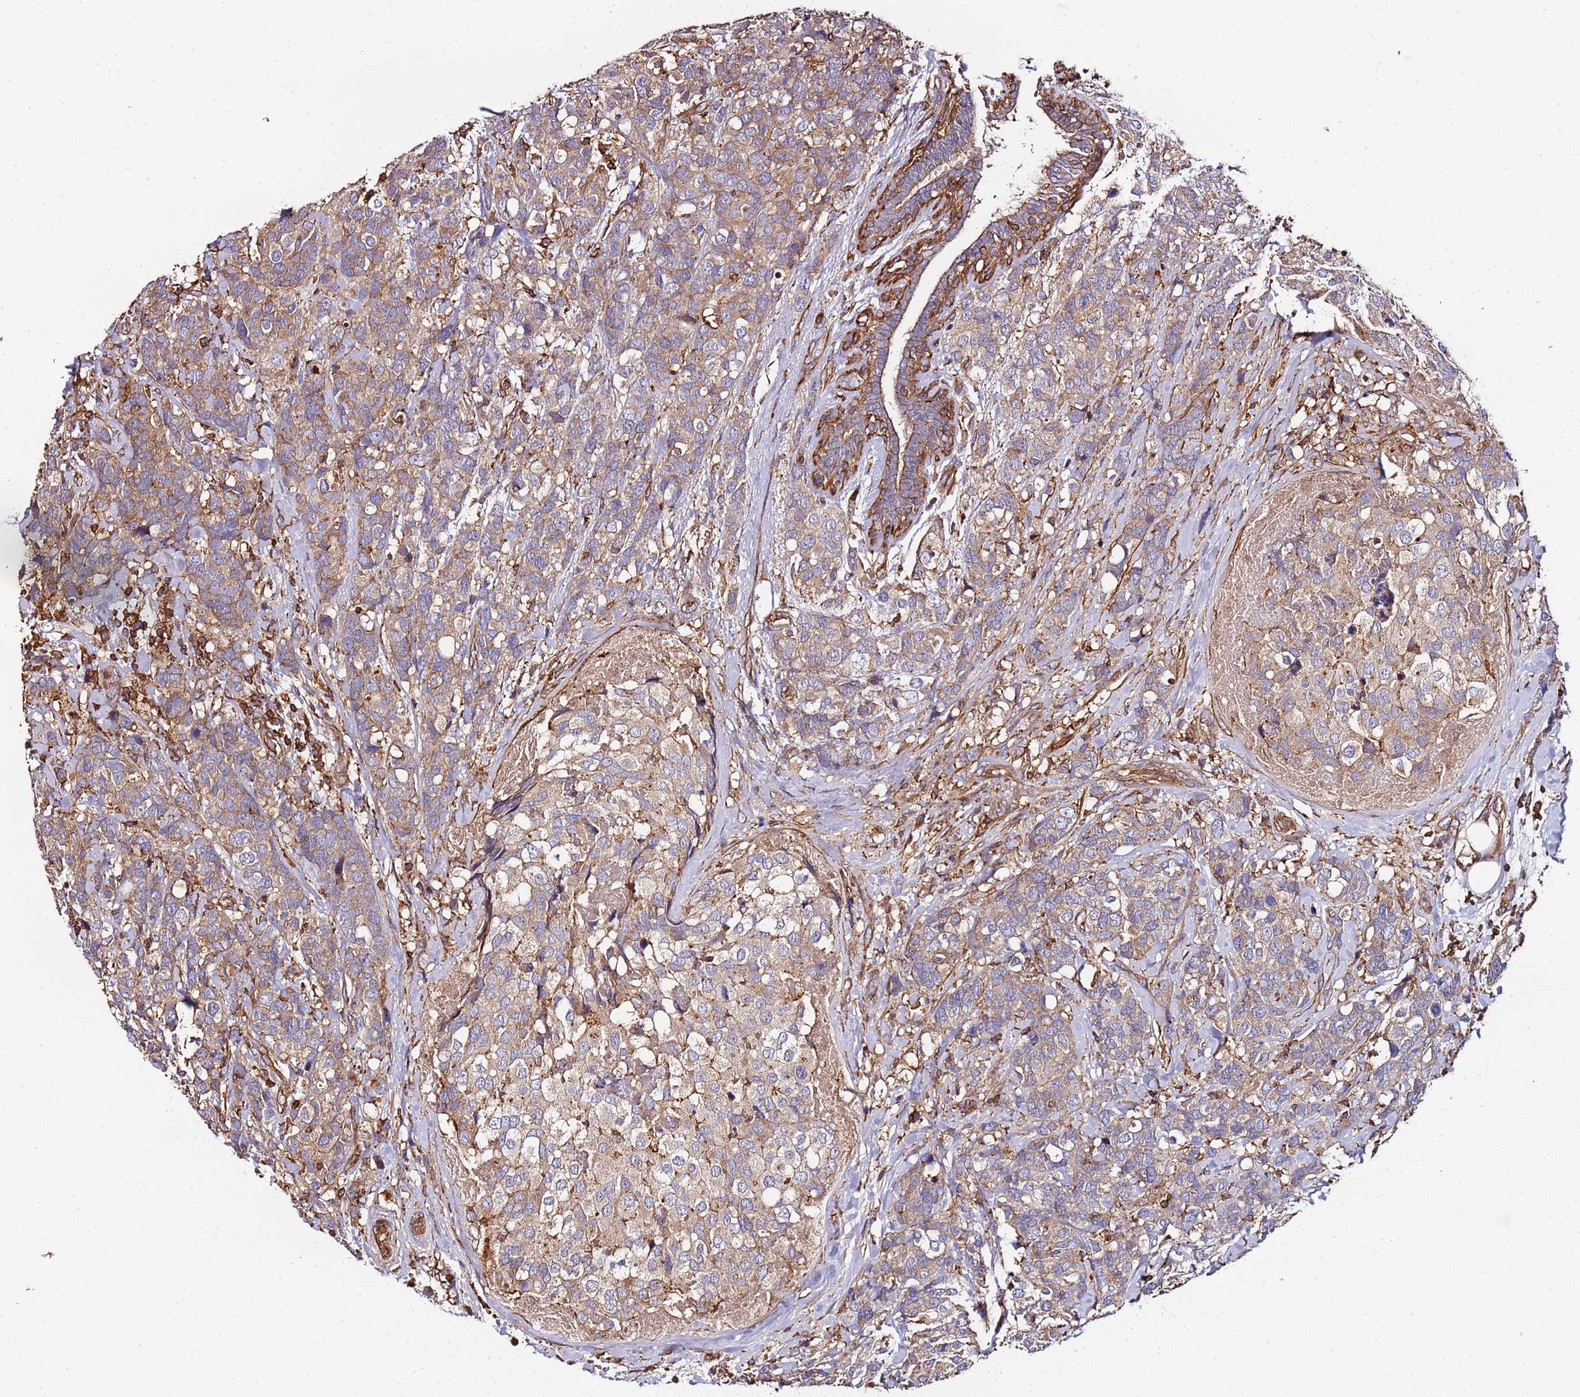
{"staining": {"intensity": "weak", "quantity": ">75%", "location": "cytoplasmic/membranous"}, "tissue": "breast cancer", "cell_type": "Tumor cells", "image_type": "cancer", "snomed": [{"axis": "morphology", "description": "Lobular carcinoma"}, {"axis": "topography", "description": "Breast"}], "caption": "Tumor cells show weak cytoplasmic/membranous staining in approximately >75% of cells in lobular carcinoma (breast). The staining was performed using DAB (3,3'-diaminobenzidine) to visualize the protein expression in brown, while the nuclei were stained in blue with hematoxylin (Magnification: 20x).", "gene": "CYP2U1", "patient": {"sex": "female", "age": 59}}